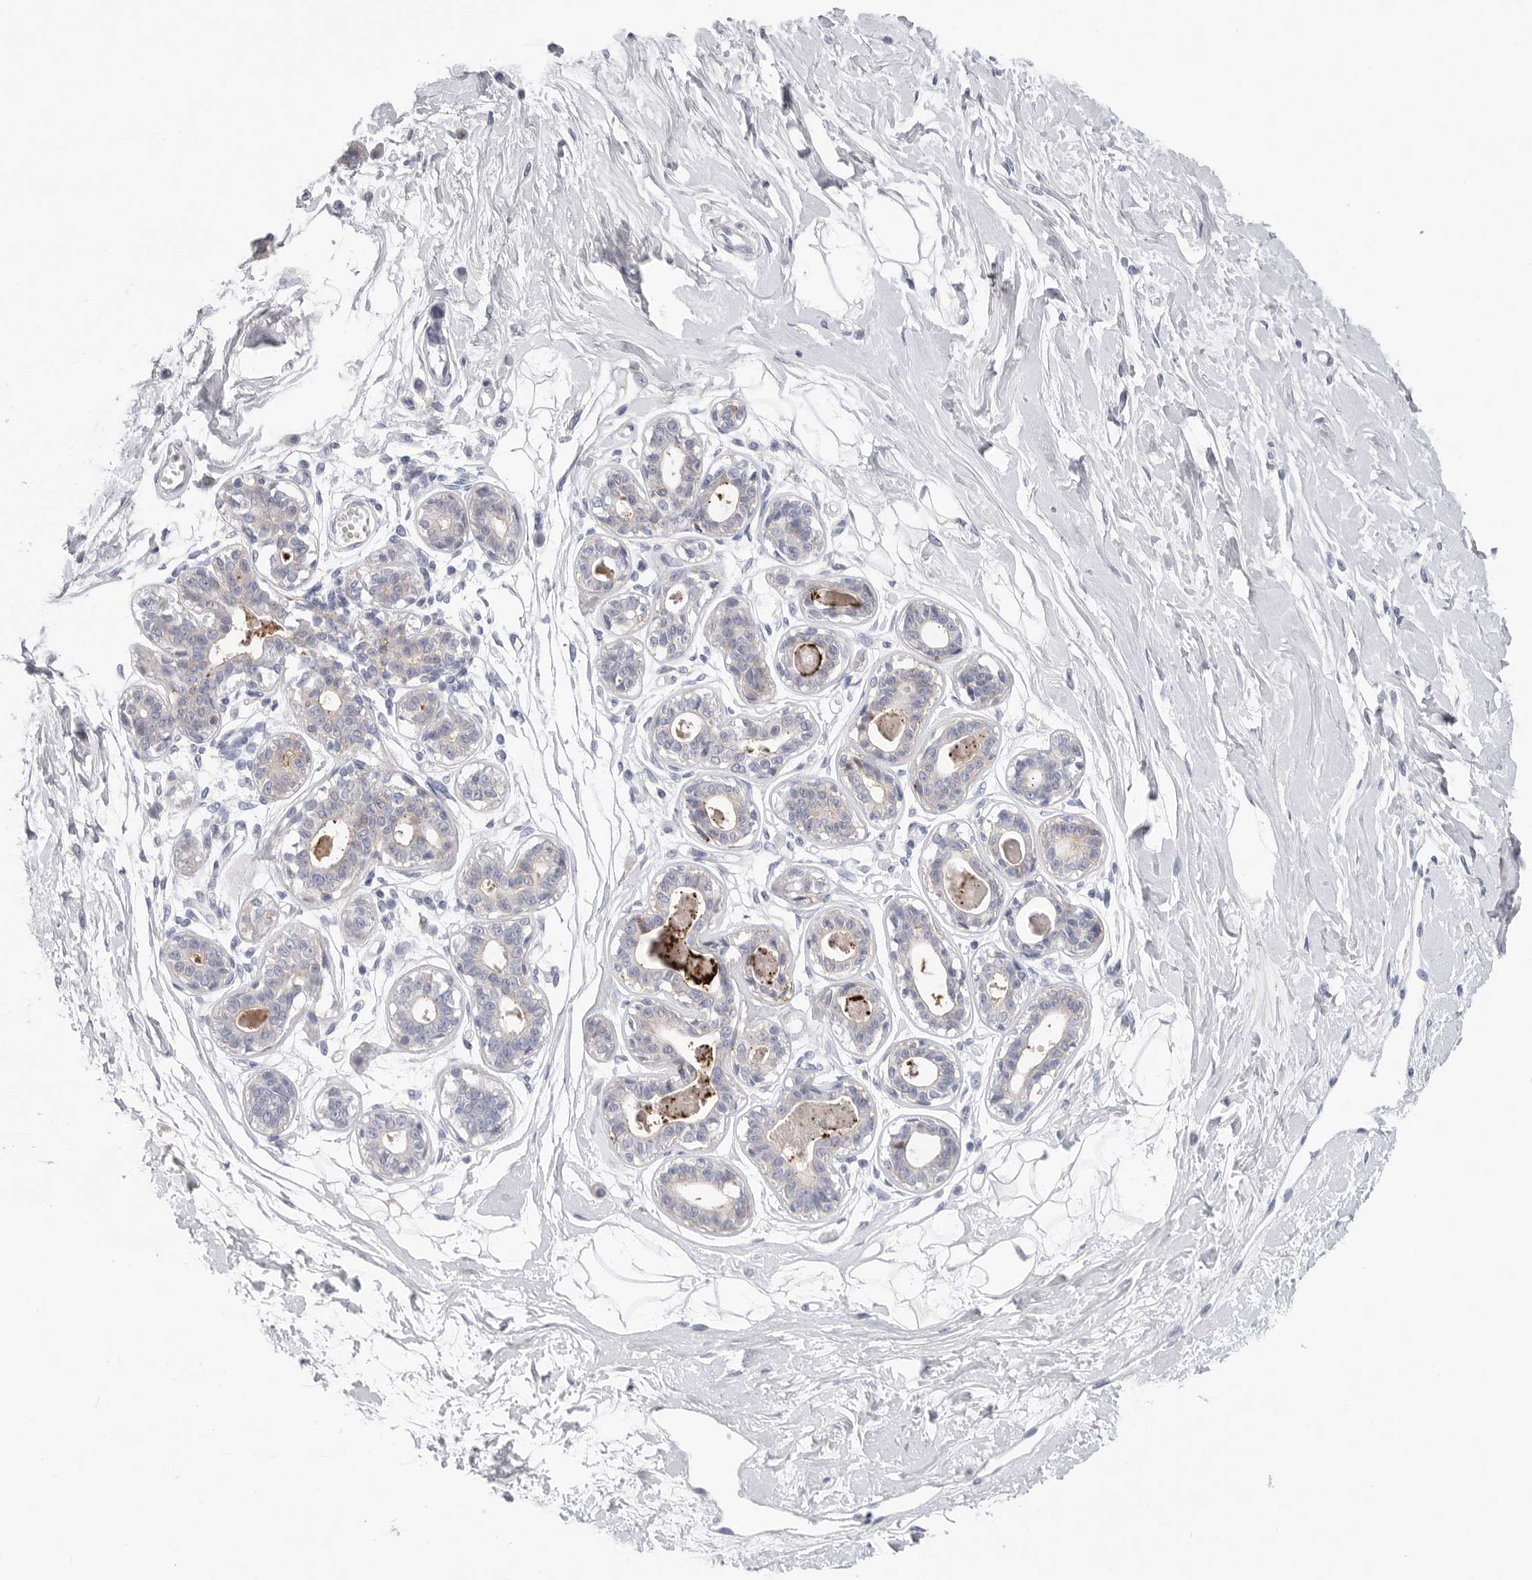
{"staining": {"intensity": "negative", "quantity": "none", "location": "none"}, "tissue": "breast", "cell_type": "Adipocytes", "image_type": "normal", "snomed": [{"axis": "morphology", "description": "Normal tissue, NOS"}, {"axis": "topography", "description": "Breast"}], "caption": "High magnification brightfield microscopy of unremarkable breast stained with DAB (3,3'-diaminobenzidine) (brown) and counterstained with hematoxylin (blue): adipocytes show no significant positivity. (DAB IHC visualized using brightfield microscopy, high magnification).", "gene": "CAMK2B", "patient": {"sex": "female", "age": 45}}